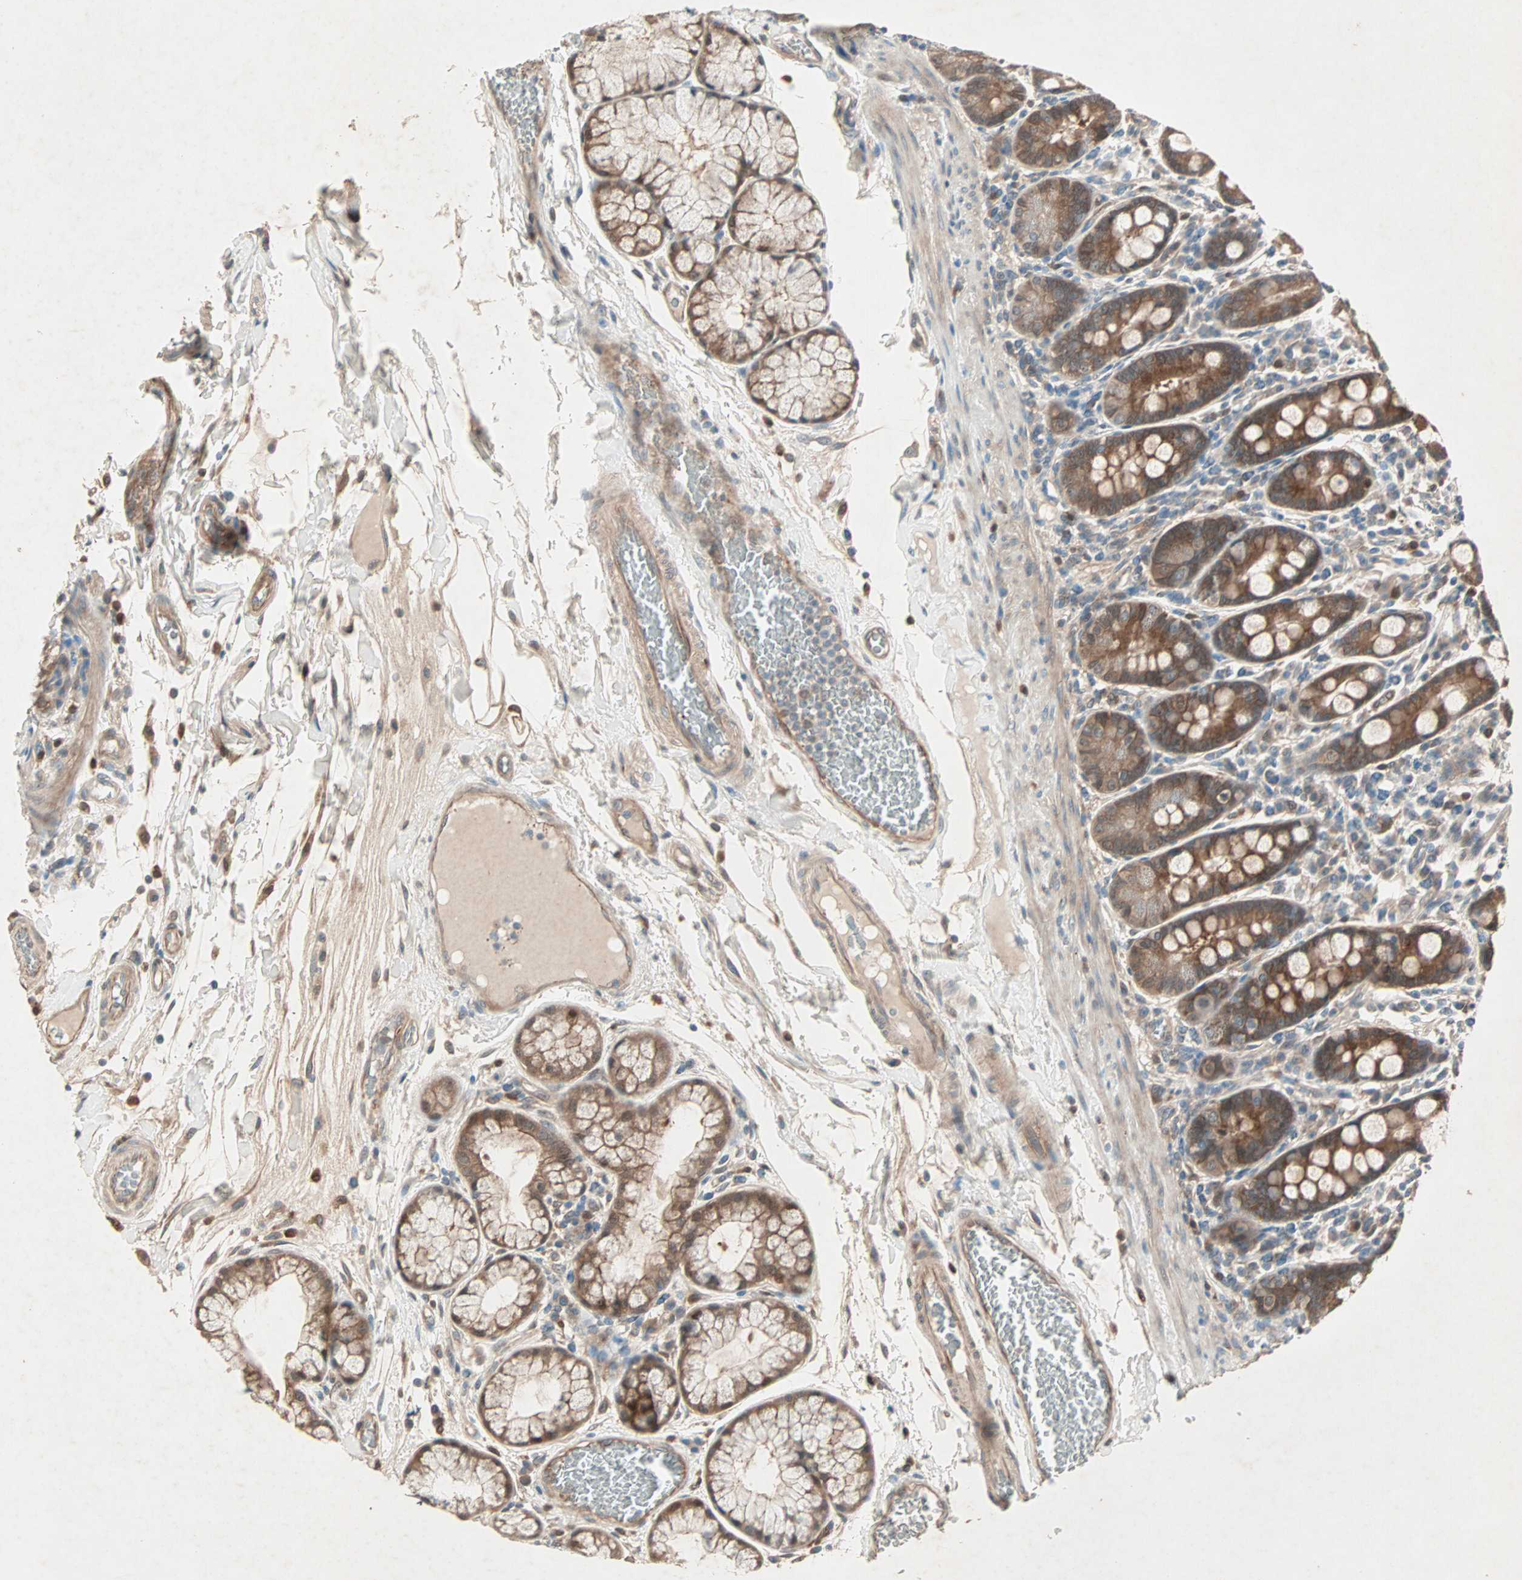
{"staining": {"intensity": "moderate", "quantity": ">75%", "location": "cytoplasmic/membranous"}, "tissue": "duodenum", "cell_type": "Glandular cells", "image_type": "normal", "snomed": [{"axis": "morphology", "description": "Normal tissue, NOS"}, {"axis": "topography", "description": "Duodenum"}], "caption": "Duodenum stained with a brown dye demonstrates moderate cytoplasmic/membranous positive staining in about >75% of glandular cells.", "gene": "SDSL", "patient": {"sex": "male", "age": 50}}